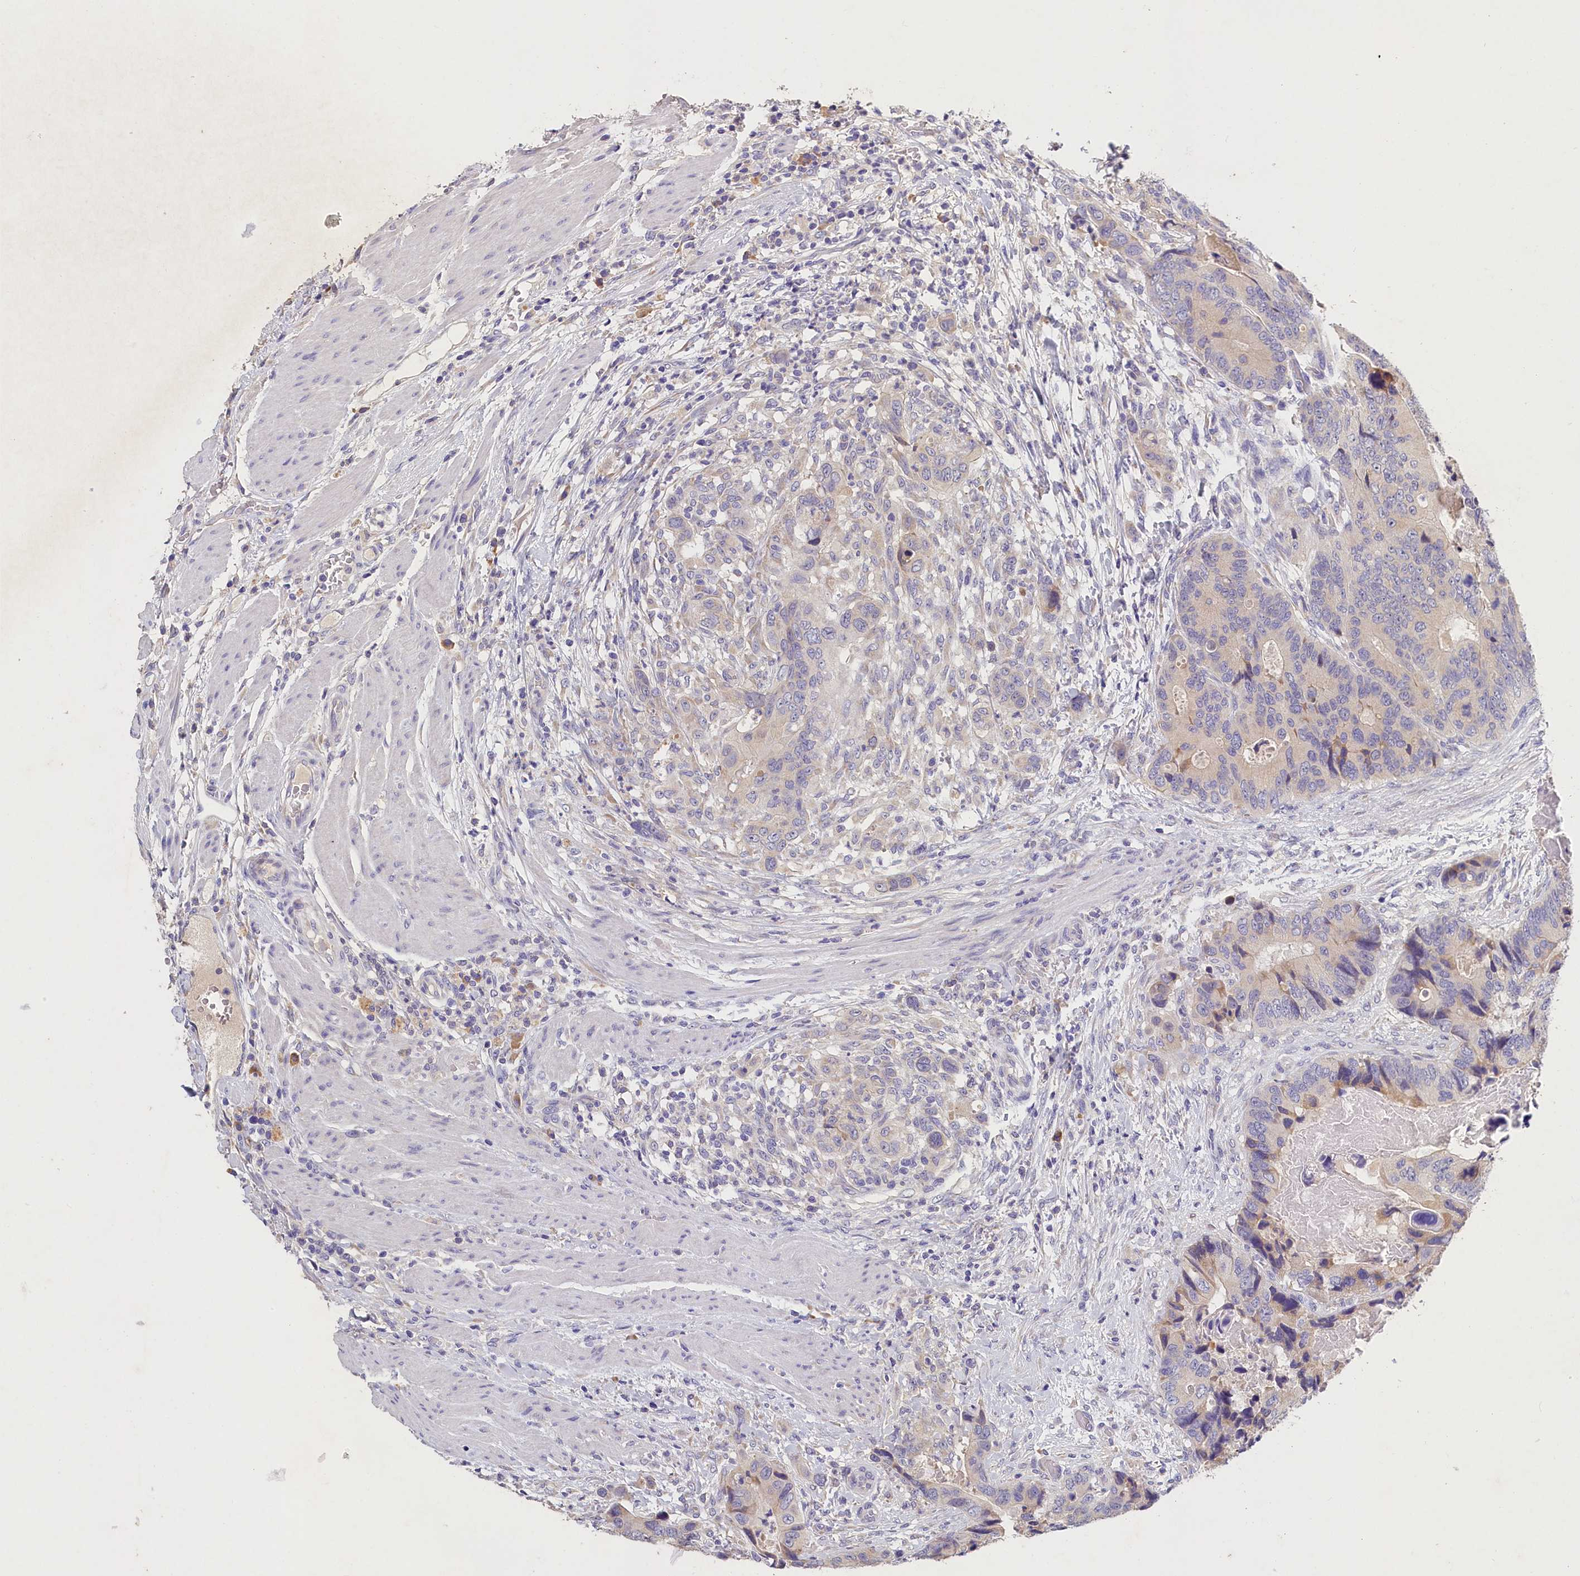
{"staining": {"intensity": "weak", "quantity": "<25%", "location": "cytoplasmic/membranous"}, "tissue": "colorectal cancer", "cell_type": "Tumor cells", "image_type": "cancer", "snomed": [{"axis": "morphology", "description": "Adenocarcinoma, NOS"}, {"axis": "topography", "description": "Colon"}], "caption": "Image shows no significant protein staining in tumor cells of colorectal cancer (adenocarcinoma).", "gene": "ST7L", "patient": {"sex": "male", "age": 84}}